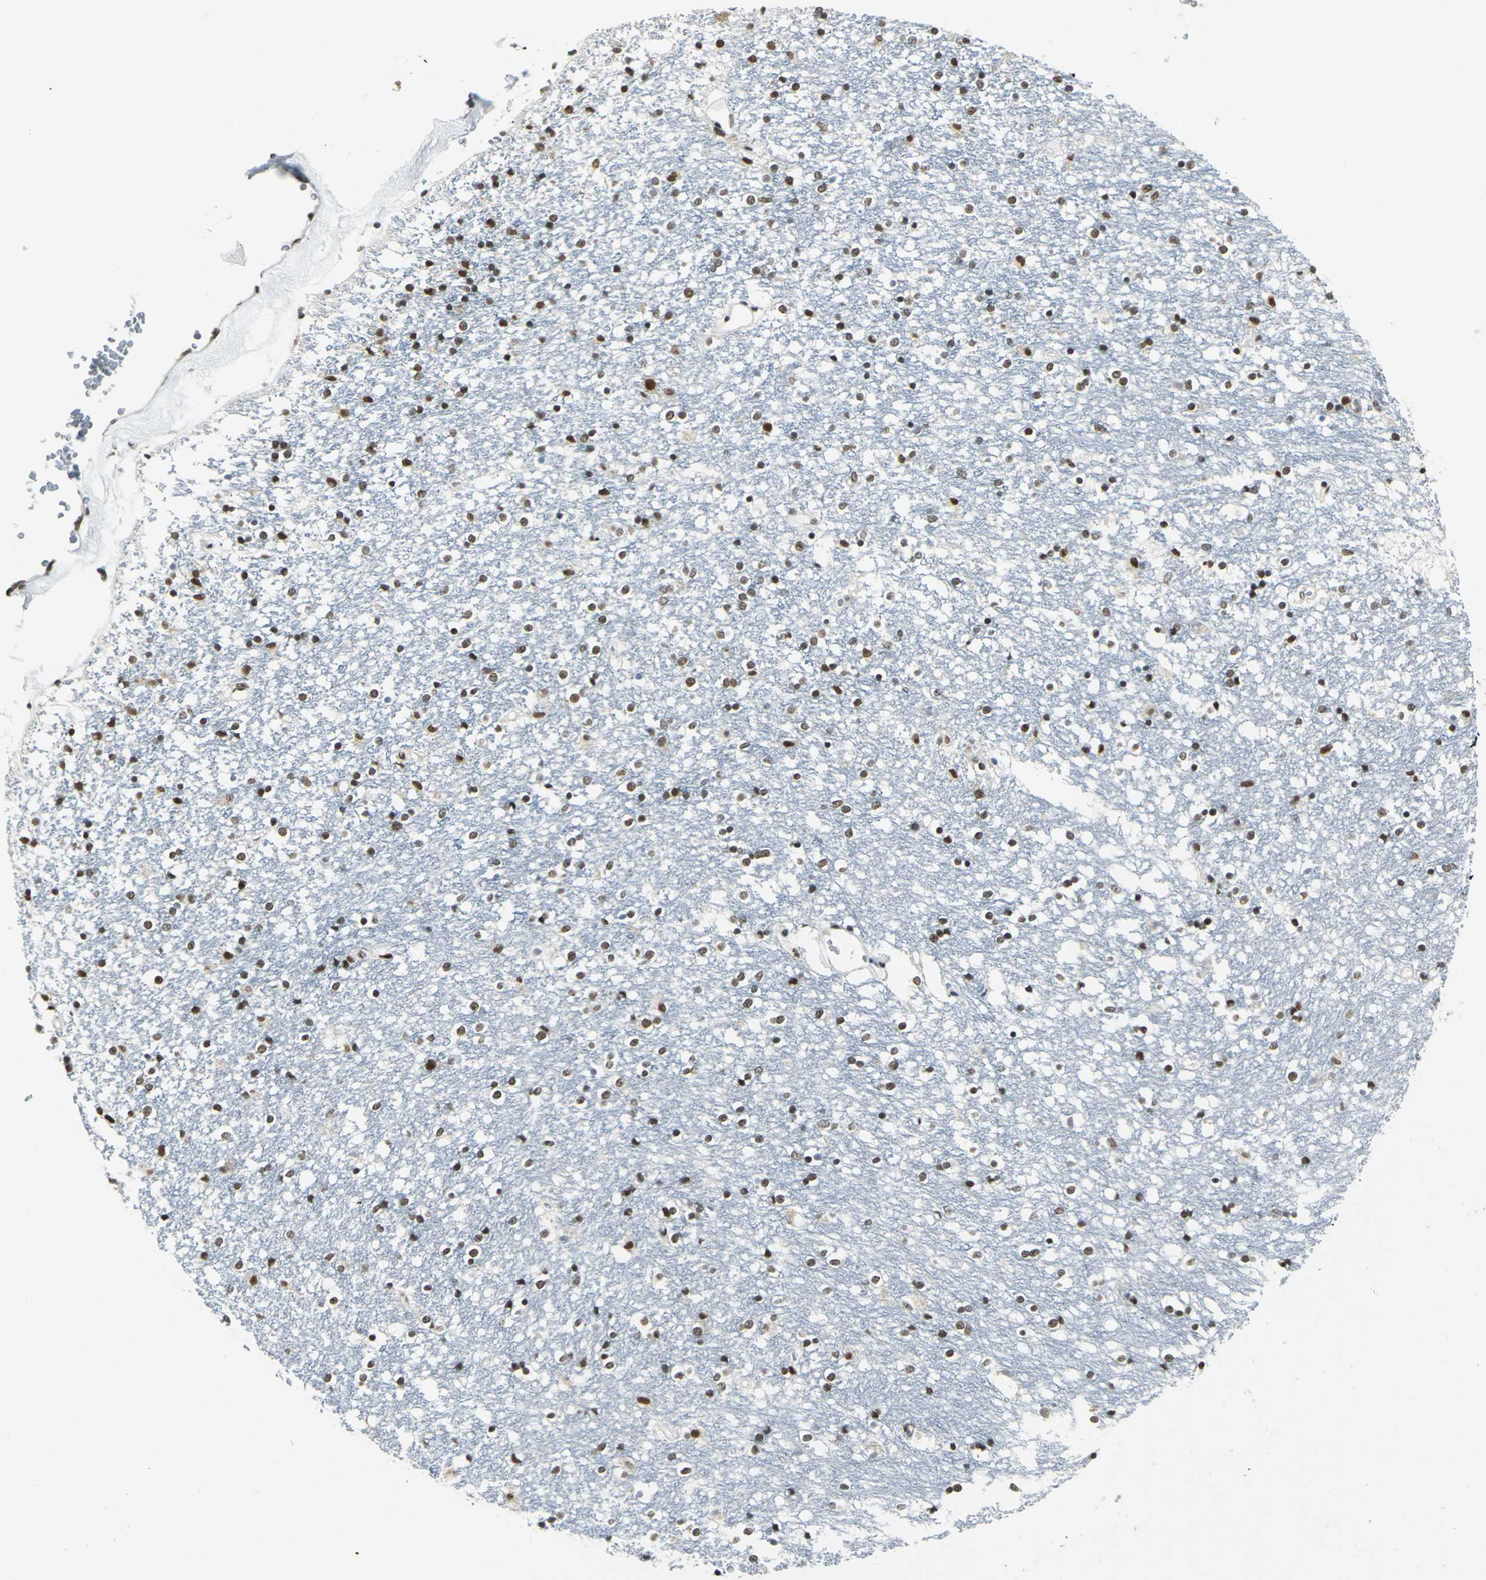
{"staining": {"intensity": "strong", "quantity": ">75%", "location": "nuclear"}, "tissue": "caudate", "cell_type": "Glial cells", "image_type": "normal", "snomed": [{"axis": "morphology", "description": "Normal tissue, NOS"}, {"axis": "topography", "description": "Lateral ventricle wall"}], "caption": "Protein staining of normal caudate shows strong nuclear positivity in approximately >75% of glial cells. (IHC, brightfield microscopy, high magnification).", "gene": "ADNP", "patient": {"sex": "female", "age": 54}}